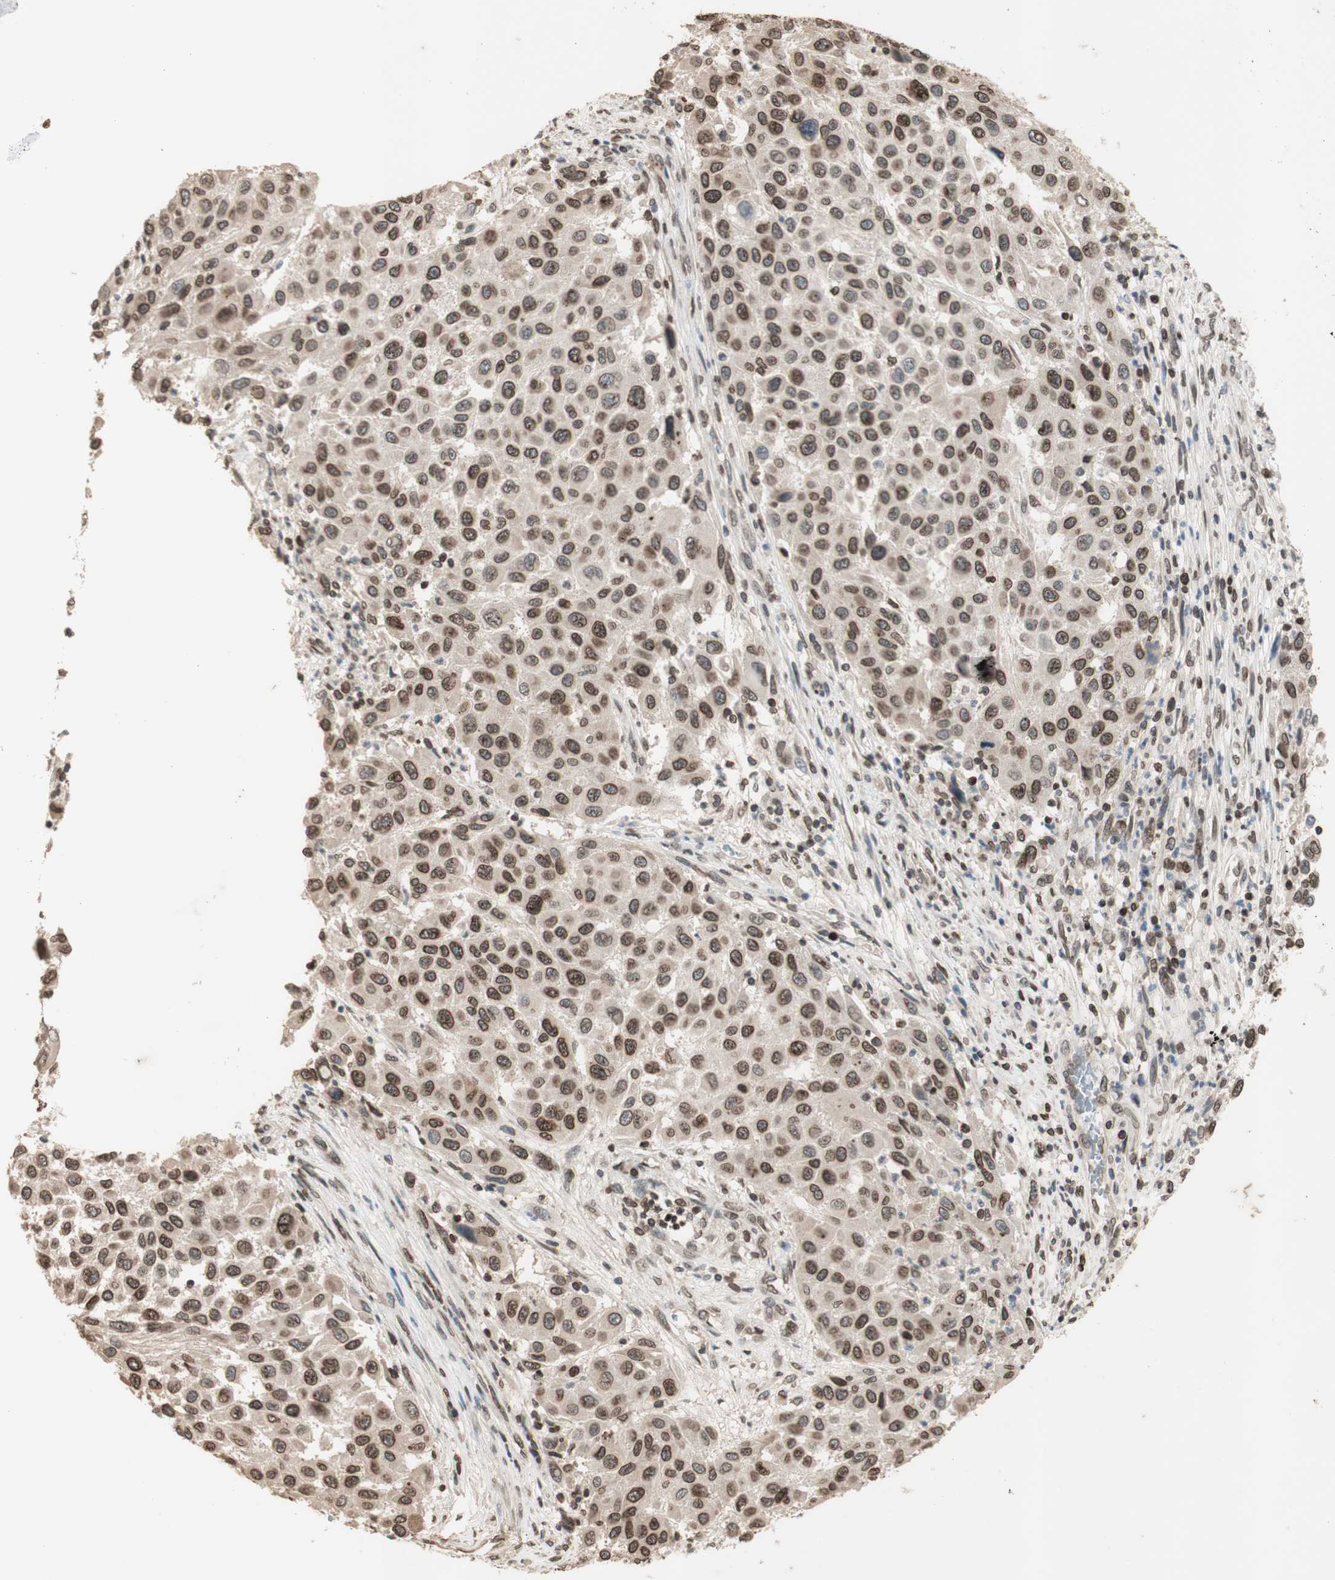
{"staining": {"intensity": "moderate", "quantity": ">75%", "location": "cytoplasmic/membranous,nuclear"}, "tissue": "melanoma", "cell_type": "Tumor cells", "image_type": "cancer", "snomed": [{"axis": "morphology", "description": "Malignant melanoma, Metastatic site"}, {"axis": "topography", "description": "Lymph node"}], "caption": "Brown immunohistochemical staining in malignant melanoma (metastatic site) shows moderate cytoplasmic/membranous and nuclear expression in about >75% of tumor cells.", "gene": "TMPO", "patient": {"sex": "male", "age": 61}}